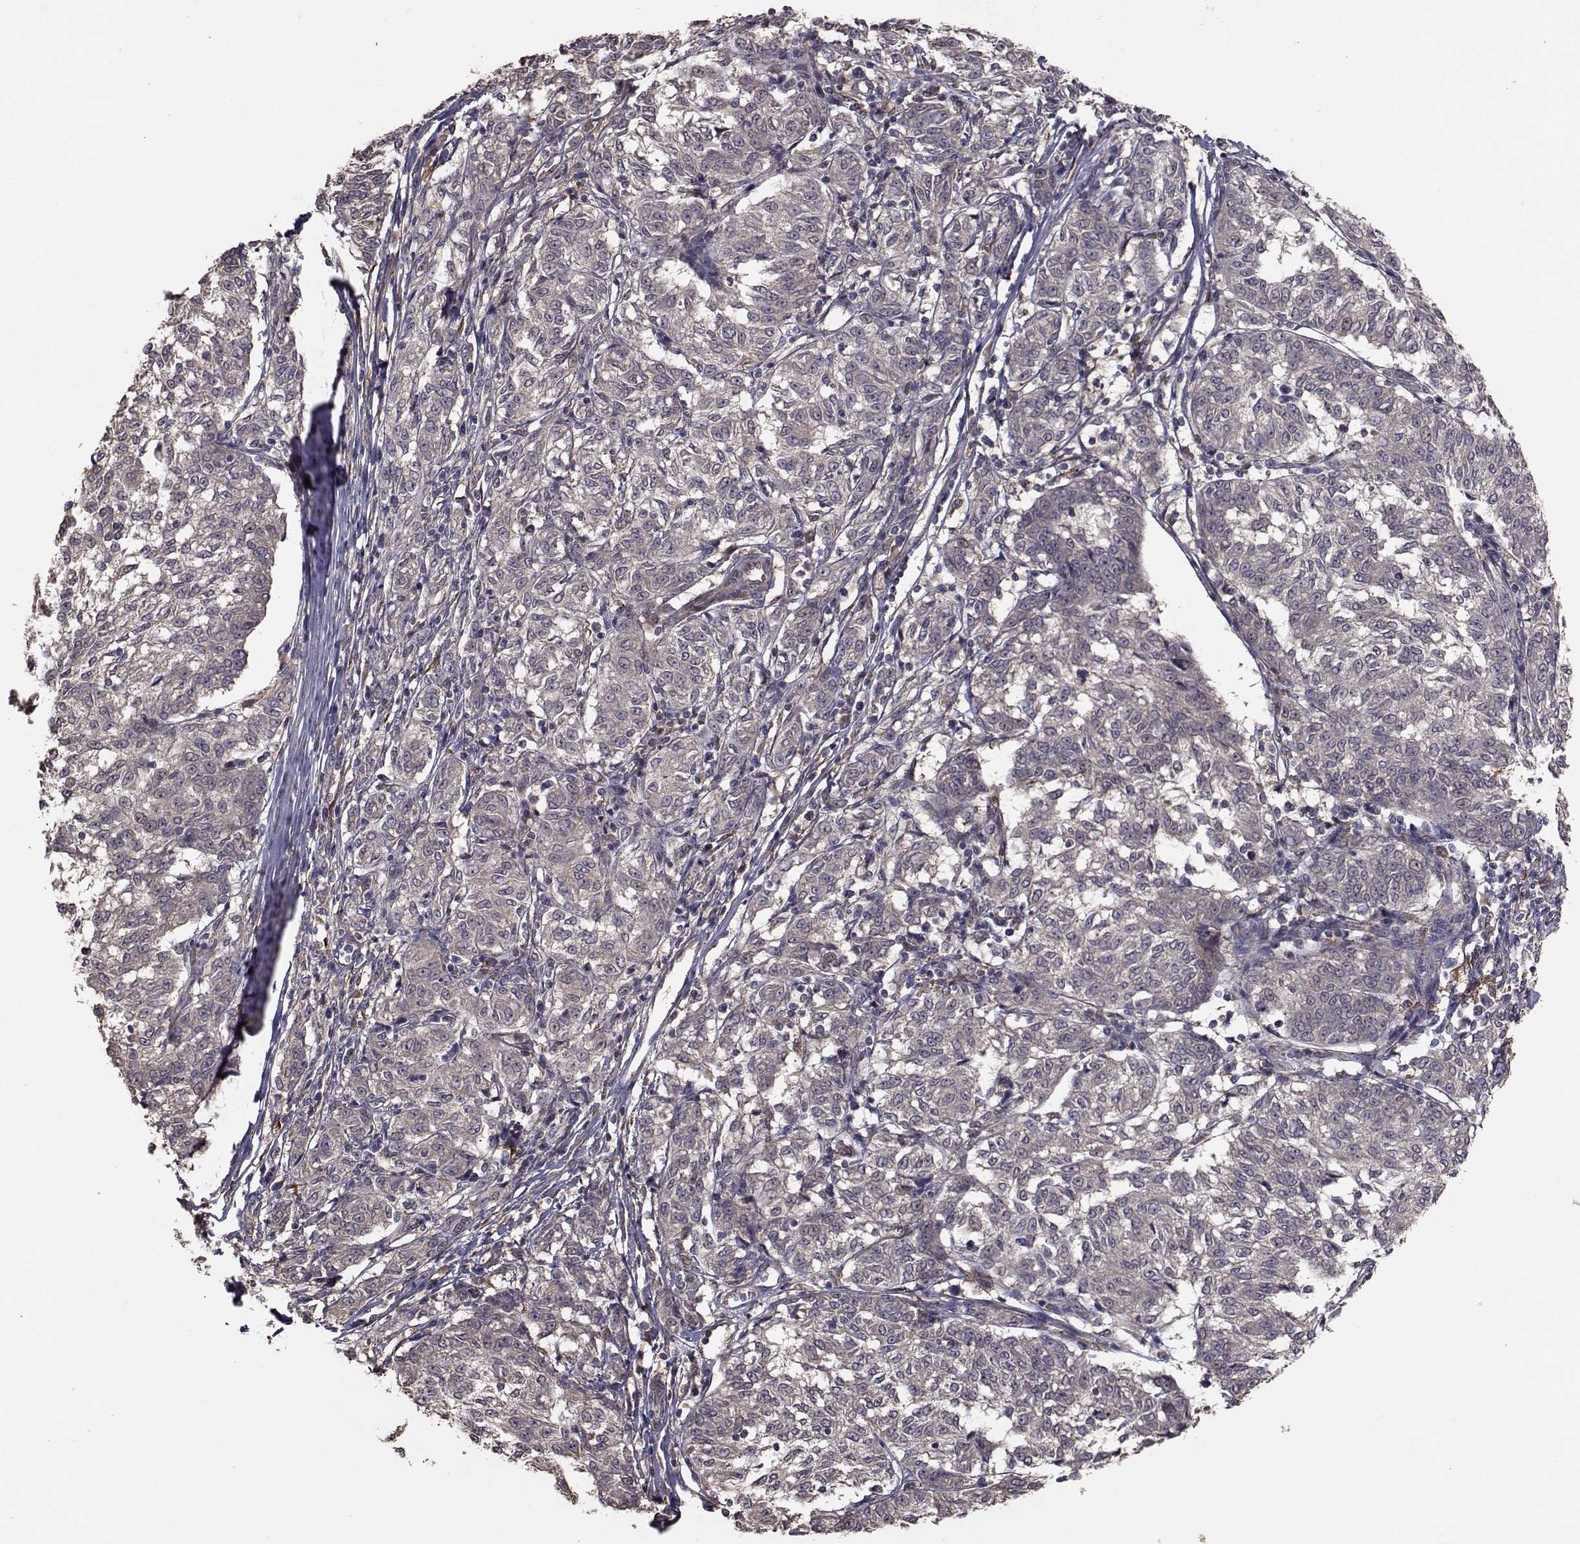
{"staining": {"intensity": "negative", "quantity": "none", "location": "none"}, "tissue": "melanoma", "cell_type": "Tumor cells", "image_type": "cancer", "snomed": [{"axis": "morphology", "description": "Malignant melanoma, NOS"}, {"axis": "topography", "description": "Skin"}], "caption": "Immunohistochemistry (IHC) of melanoma reveals no staining in tumor cells. (IHC, brightfield microscopy, high magnification).", "gene": "TRIP10", "patient": {"sex": "female", "age": 72}}